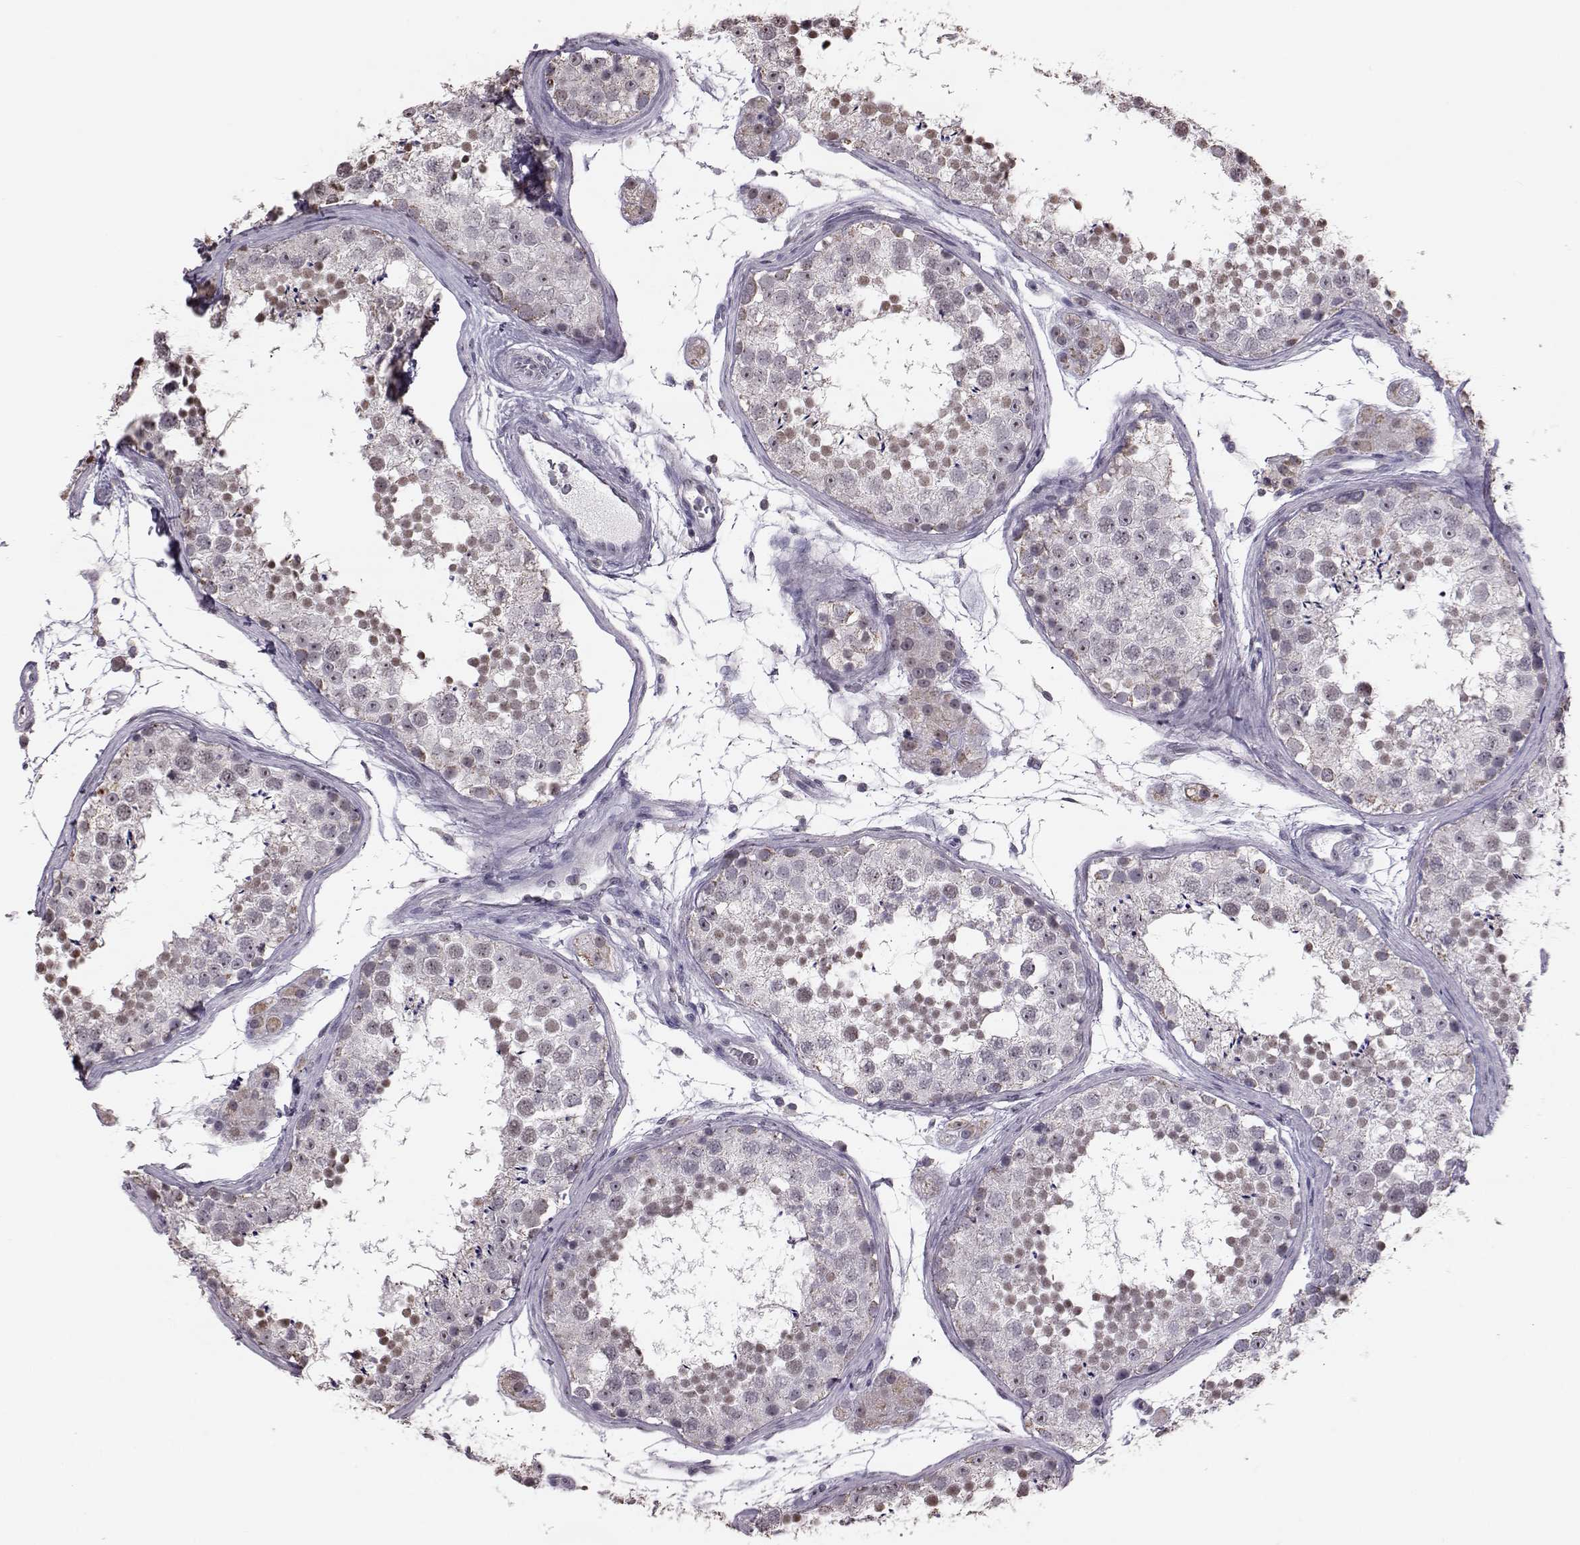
{"staining": {"intensity": "weak", "quantity": "25%-75%", "location": "nuclear"}, "tissue": "testis", "cell_type": "Cells in seminiferous ducts", "image_type": "normal", "snomed": [{"axis": "morphology", "description": "Normal tissue, NOS"}, {"axis": "topography", "description": "Testis"}], "caption": "IHC image of benign testis: testis stained using immunohistochemistry reveals low levels of weak protein expression localized specifically in the nuclear of cells in seminiferous ducts, appearing as a nuclear brown color.", "gene": "ALDH3A1", "patient": {"sex": "male", "age": 41}}